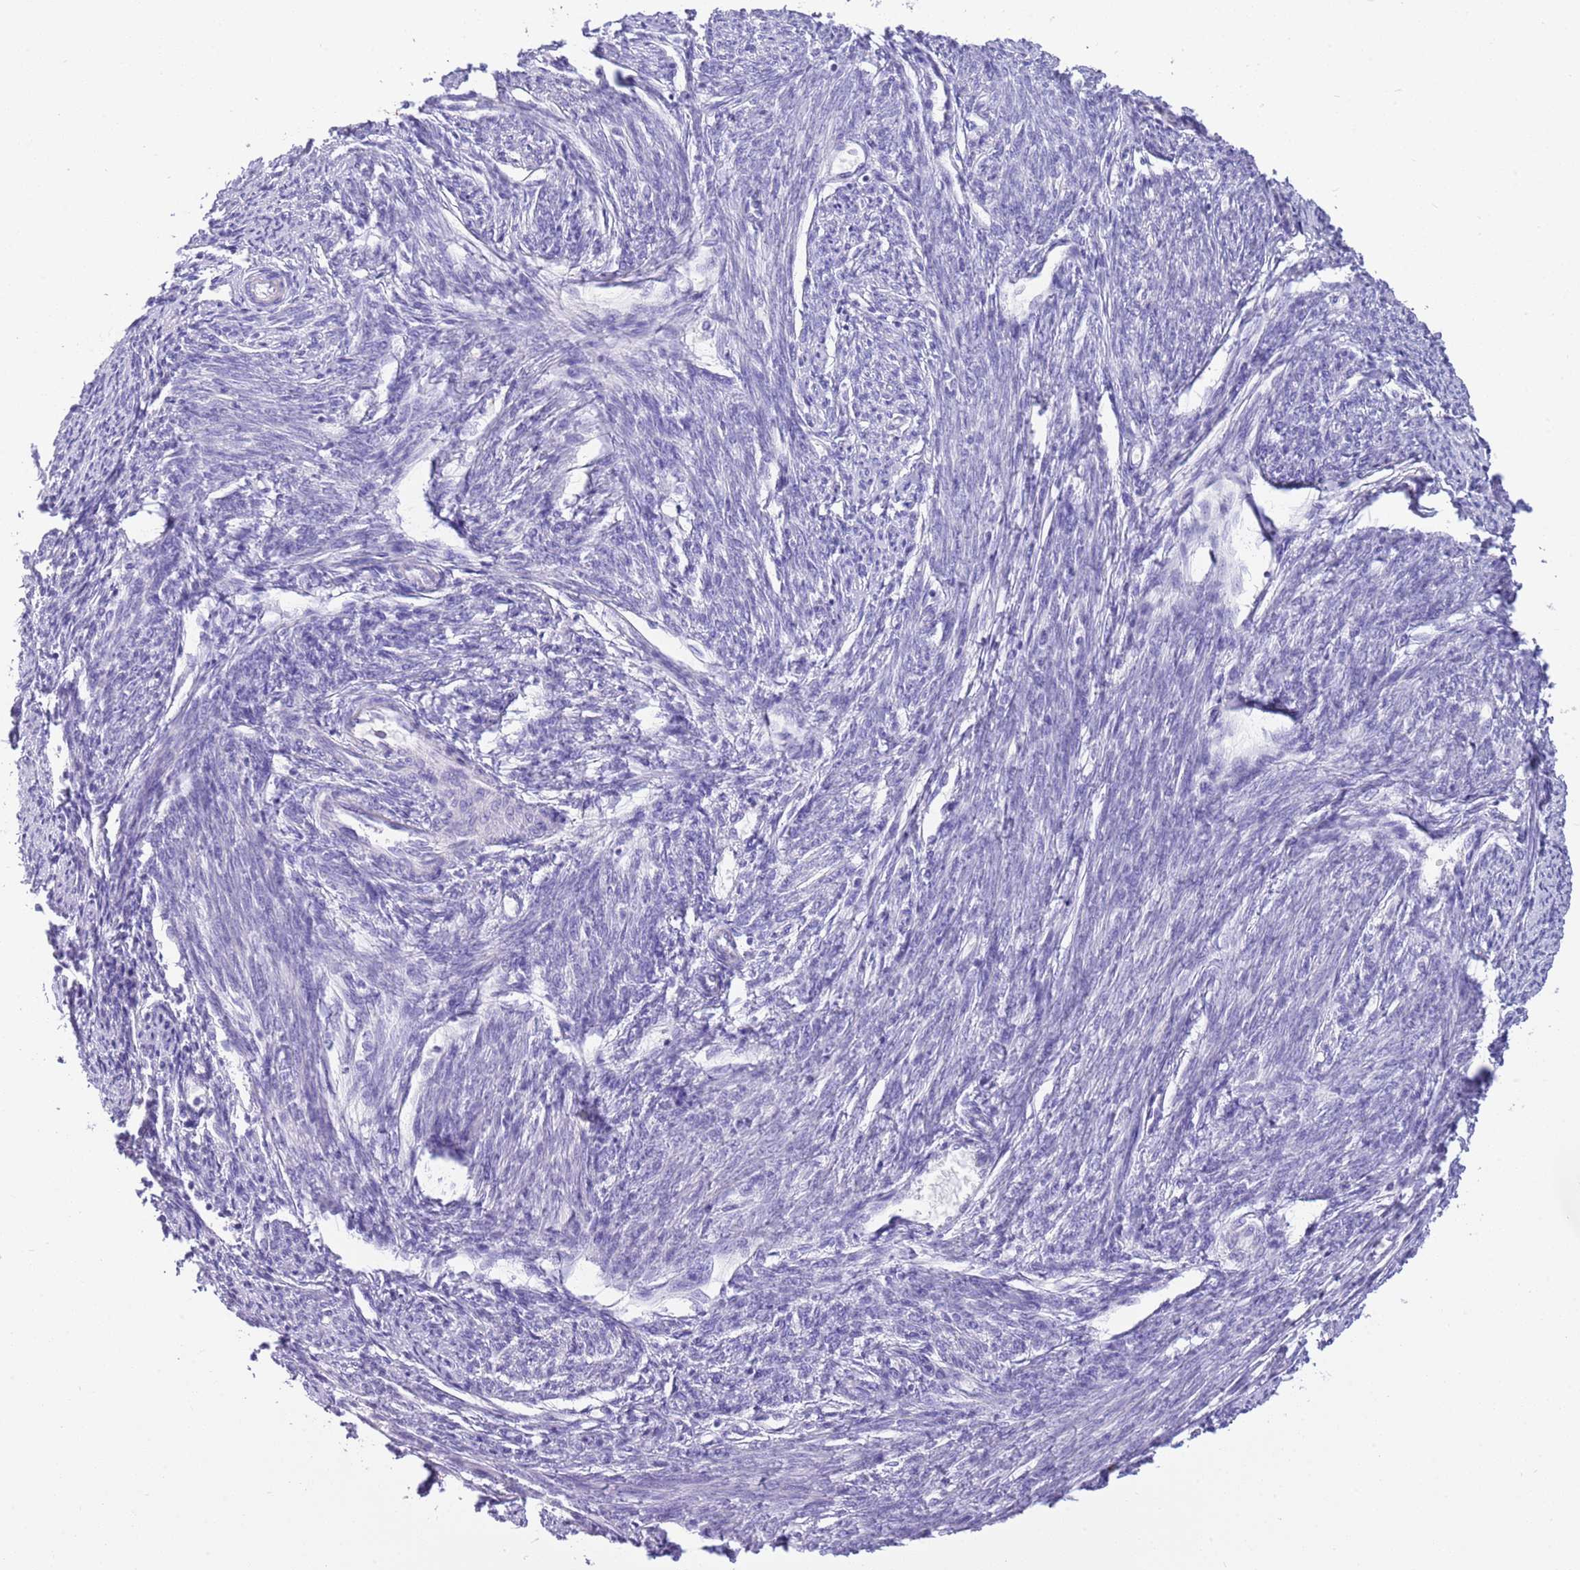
{"staining": {"intensity": "negative", "quantity": "none", "location": "none"}, "tissue": "smooth muscle", "cell_type": "Smooth muscle cells", "image_type": "normal", "snomed": [{"axis": "morphology", "description": "Normal tissue, NOS"}, {"axis": "topography", "description": "Smooth muscle"}, {"axis": "topography", "description": "Uterus"}], "caption": "Immunohistochemical staining of unremarkable human smooth muscle reveals no significant staining in smooth muscle cells. (Stains: DAB (3,3'-diaminobenzidine) immunohistochemistry (IHC) with hematoxylin counter stain, Microscopy: brightfield microscopy at high magnification).", "gene": "SFTPA1", "patient": {"sex": "female", "age": 59}}